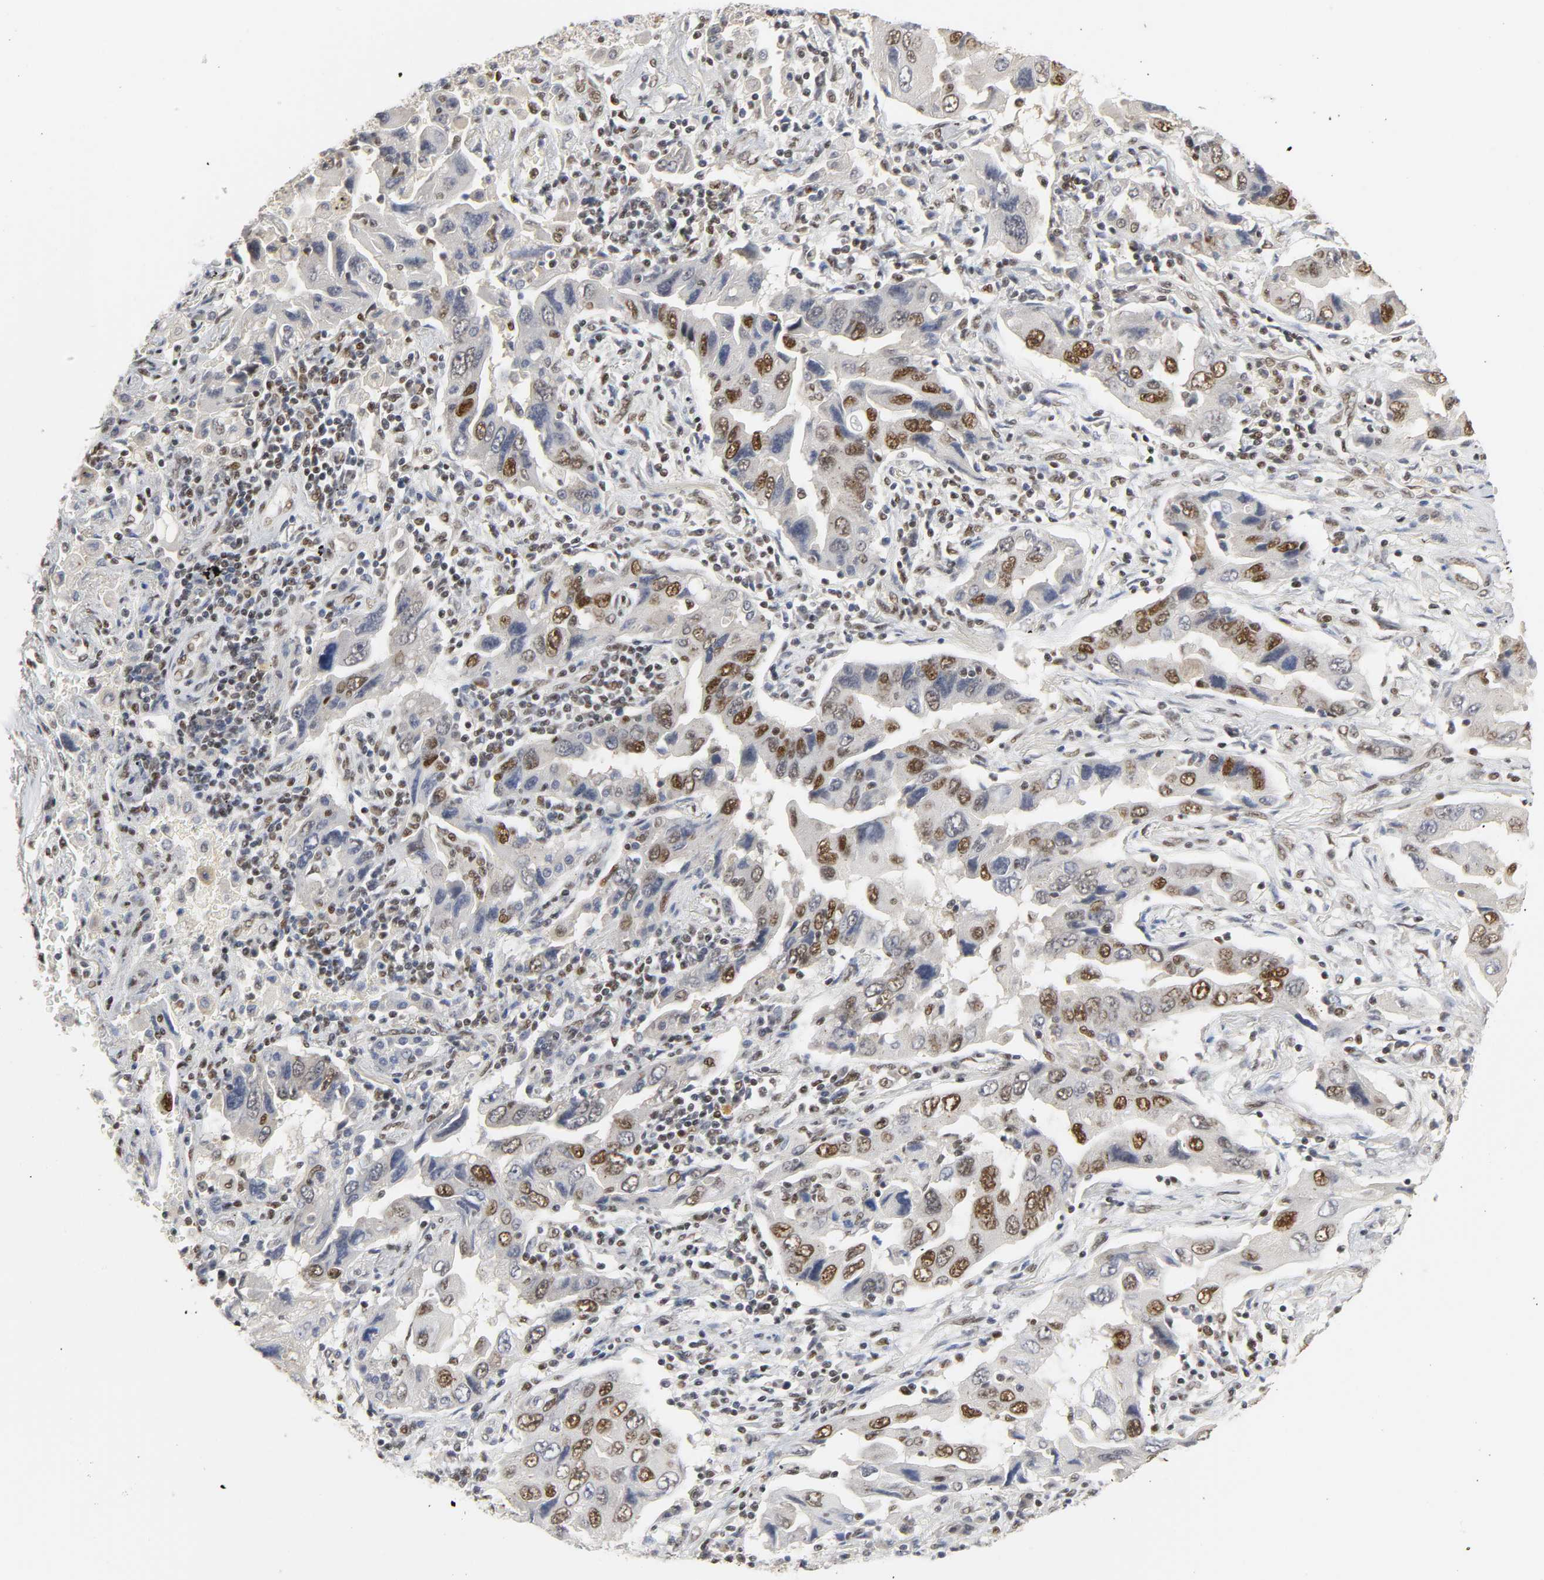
{"staining": {"intensity": "strong", "quantity": "25%-75%", "location": "nuclear"}, "tissue": "lung cancer", "cell_type": "Tumor cells", "image_type": "cancer", "snomed": [{"axis": "morphology", "description": "Adenocarcinoma, NOS"}, {"axis": "topography", "description": "Lung"}], "caption": "A photomicrograph of lung cancer stained for a protein reveals strong nuclear brown staining in tumor cells.", "gene": "NCOA6", "patient": {"sex": "female", "age": 65}}